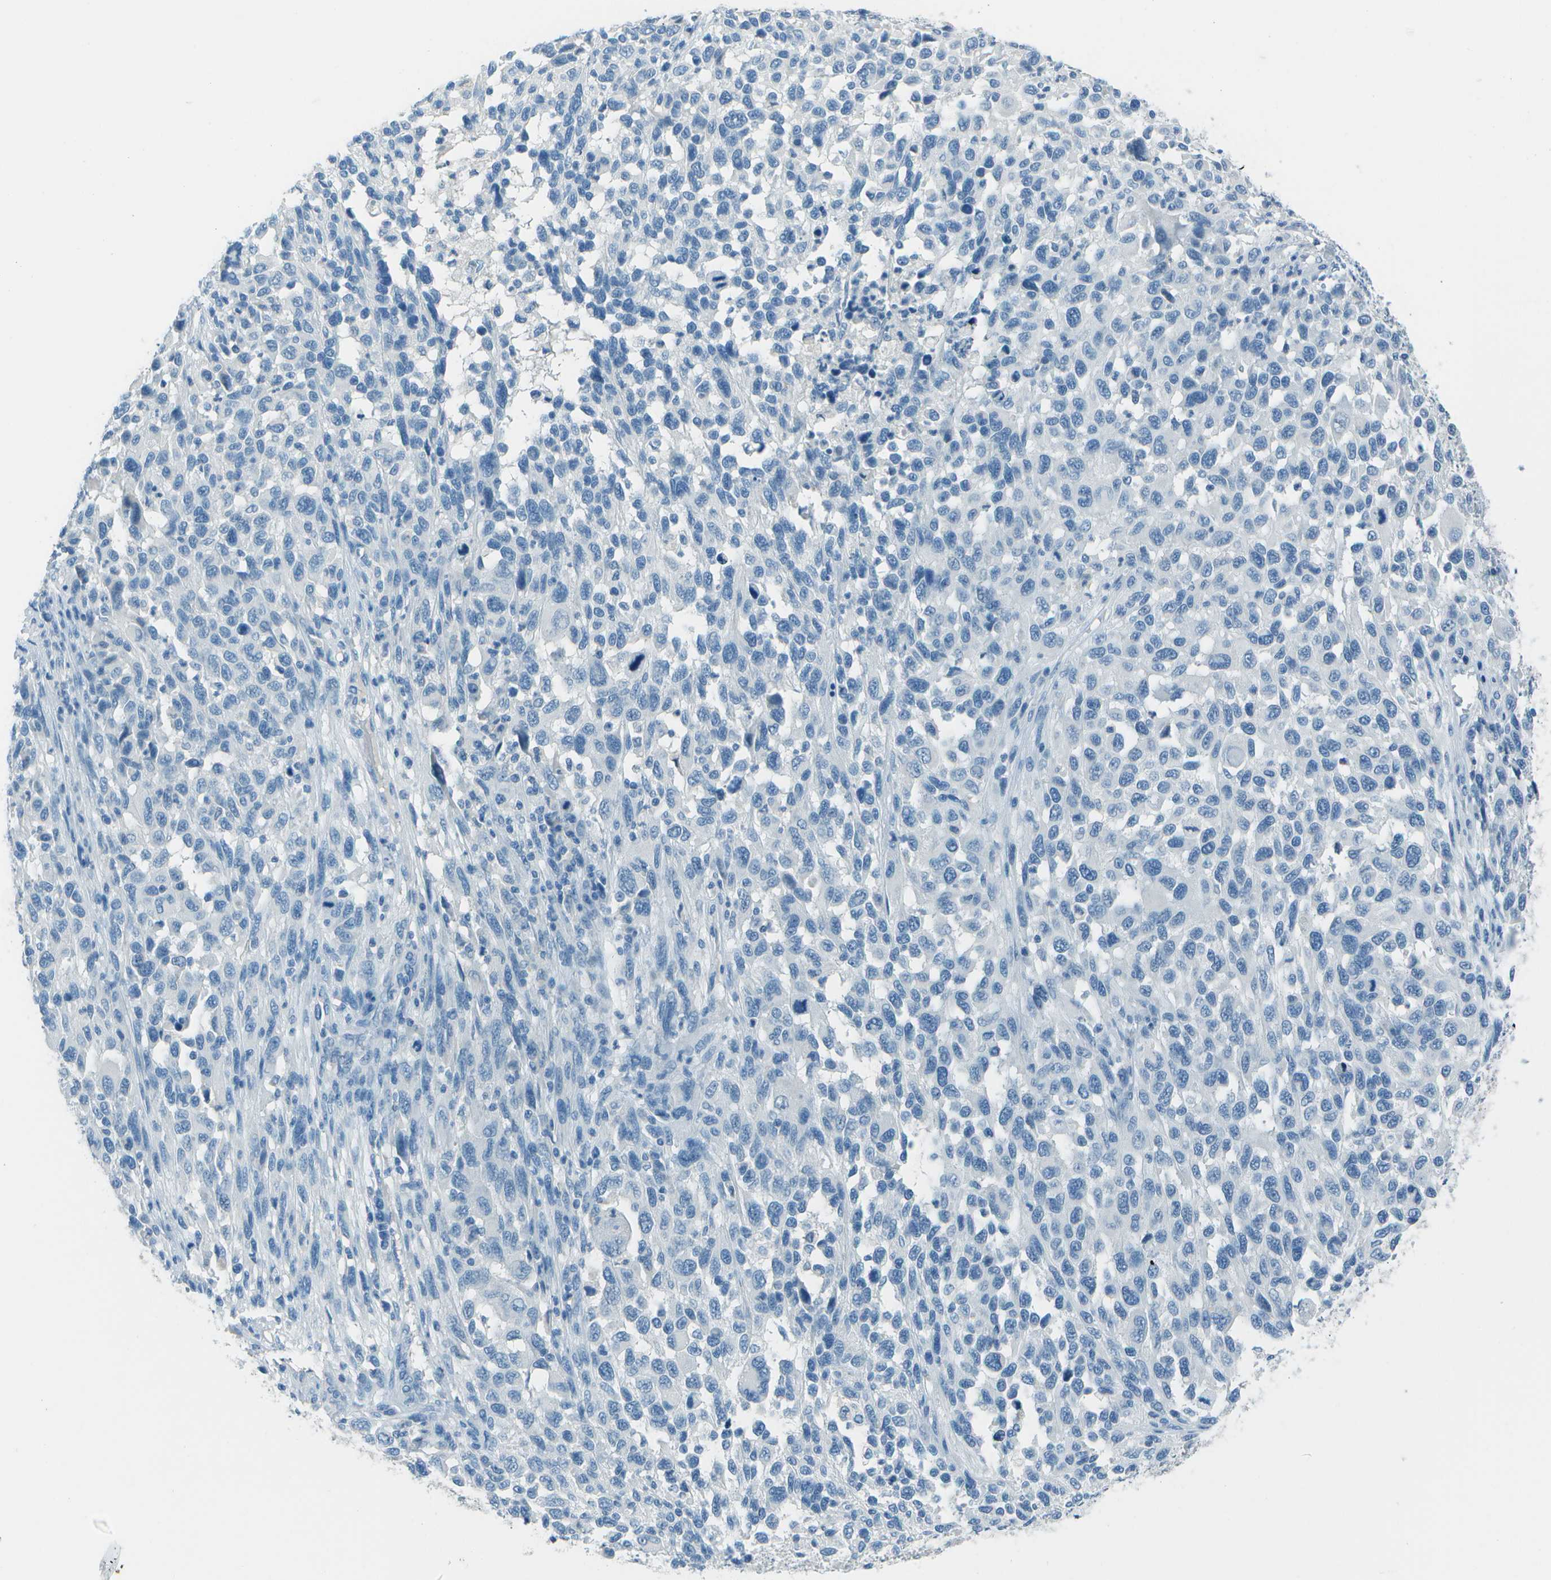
{"staining": {"intensity": "negative", "quantity": "none", "location": "none"}, "tissue": "melanoma", "cell_type": "Tumor cells", "image_type": "cancer", "snomed": [{"axis": "morphology", "description": "Malignant melanoma, Metastatic site"}, {"axis": "topography", "description": "Lymph node"}], "caption": "IHC image of neoplastic tissue: melanoma stained with DAB shows no significant protein staining in tumor cells.", "gene": "FGF1", "patient": {"sex": "male", "age": 61}}